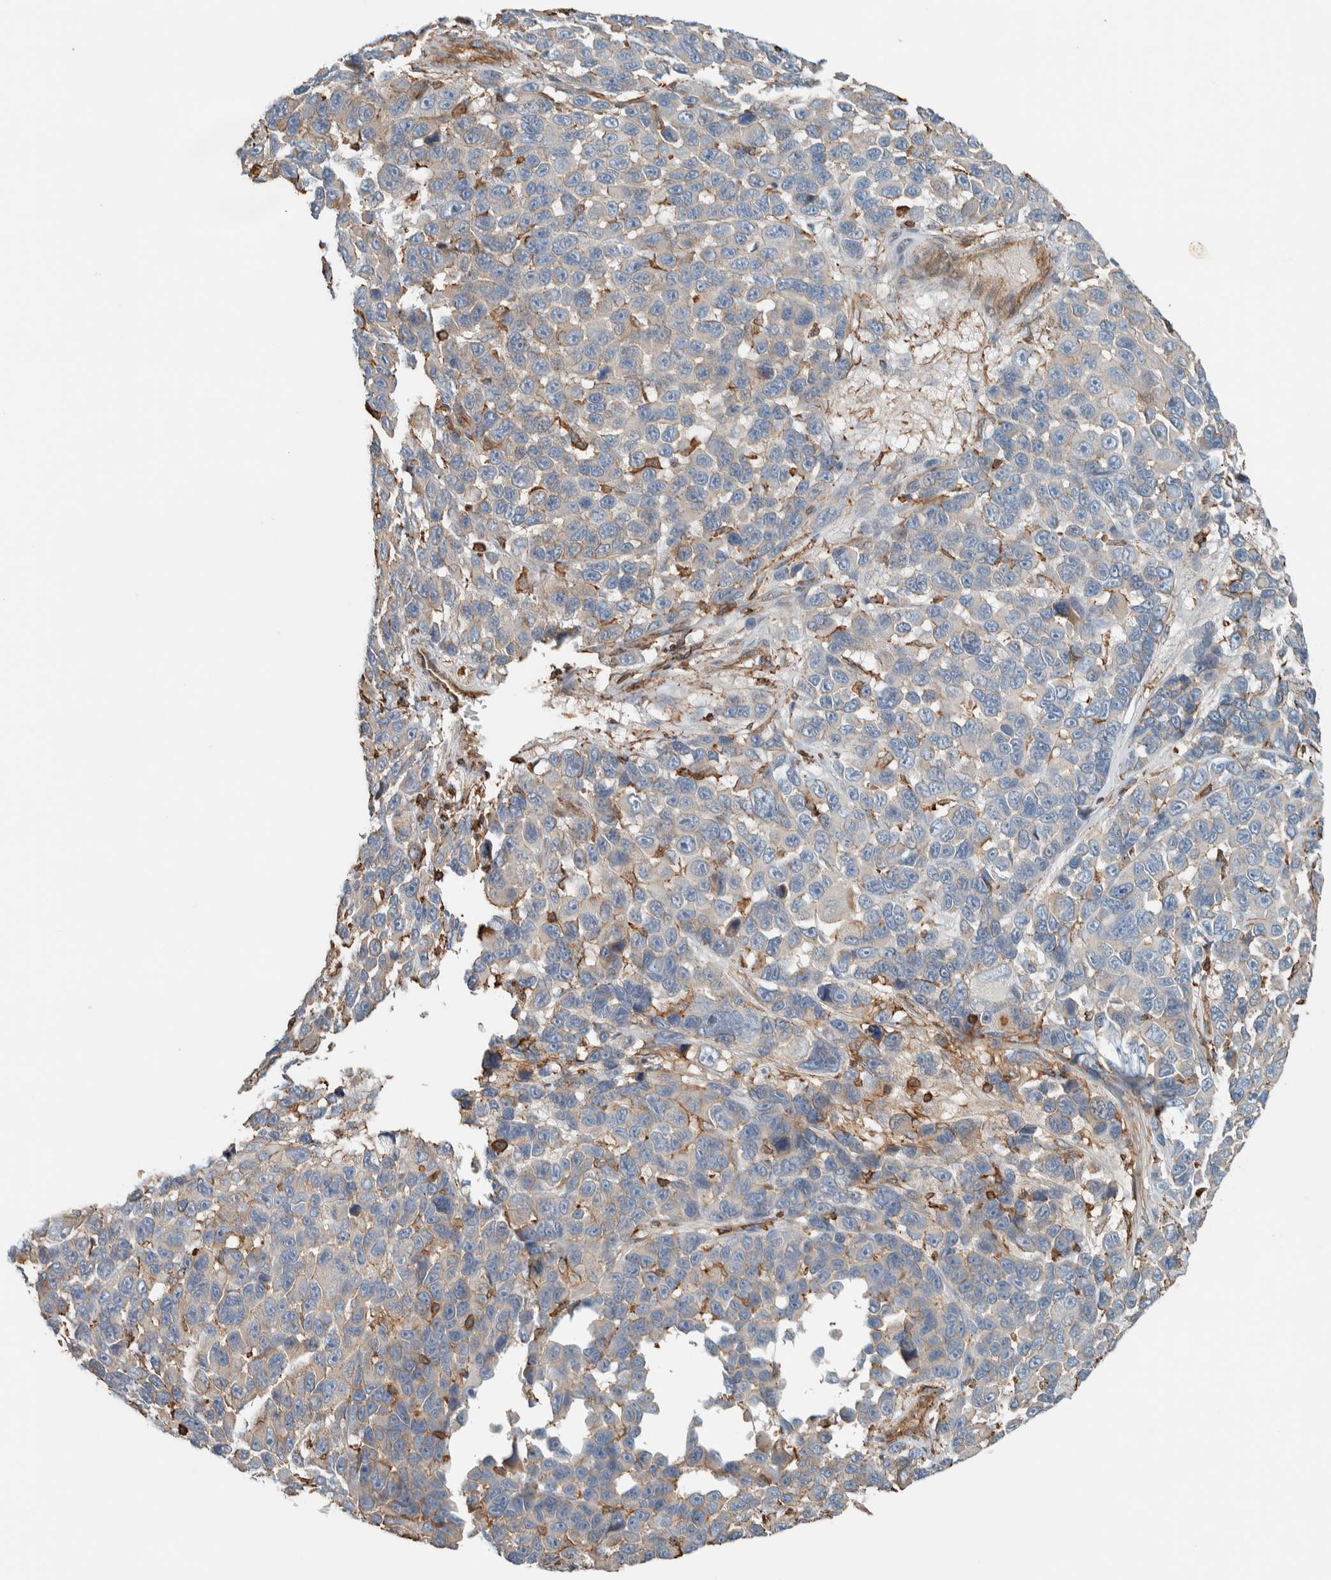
{"staining": {"intensity": "negative", "quantity": "none", "location": "none"}, "tissue": "melanoma", "cell_type": "Tumor cells", "image_type": "cancer", "snomed": [{"axis": "morphology", "description": "Malignant melanoma, NOS"}, {"axis": "topography", "description": "Skin"}], "caption": "IHC micrograph of neoplastic tissue: human malignant melanoma stained with DAB (3,3'-diaminobenzidine) displays no significant protein positivity in tumor cells. The staining is performed using DAB brown chromogen with nuclei counter-stained in using hematoxylin.", "gene": "CTBP2", "patient": {"sex": "male", "age": 53}}